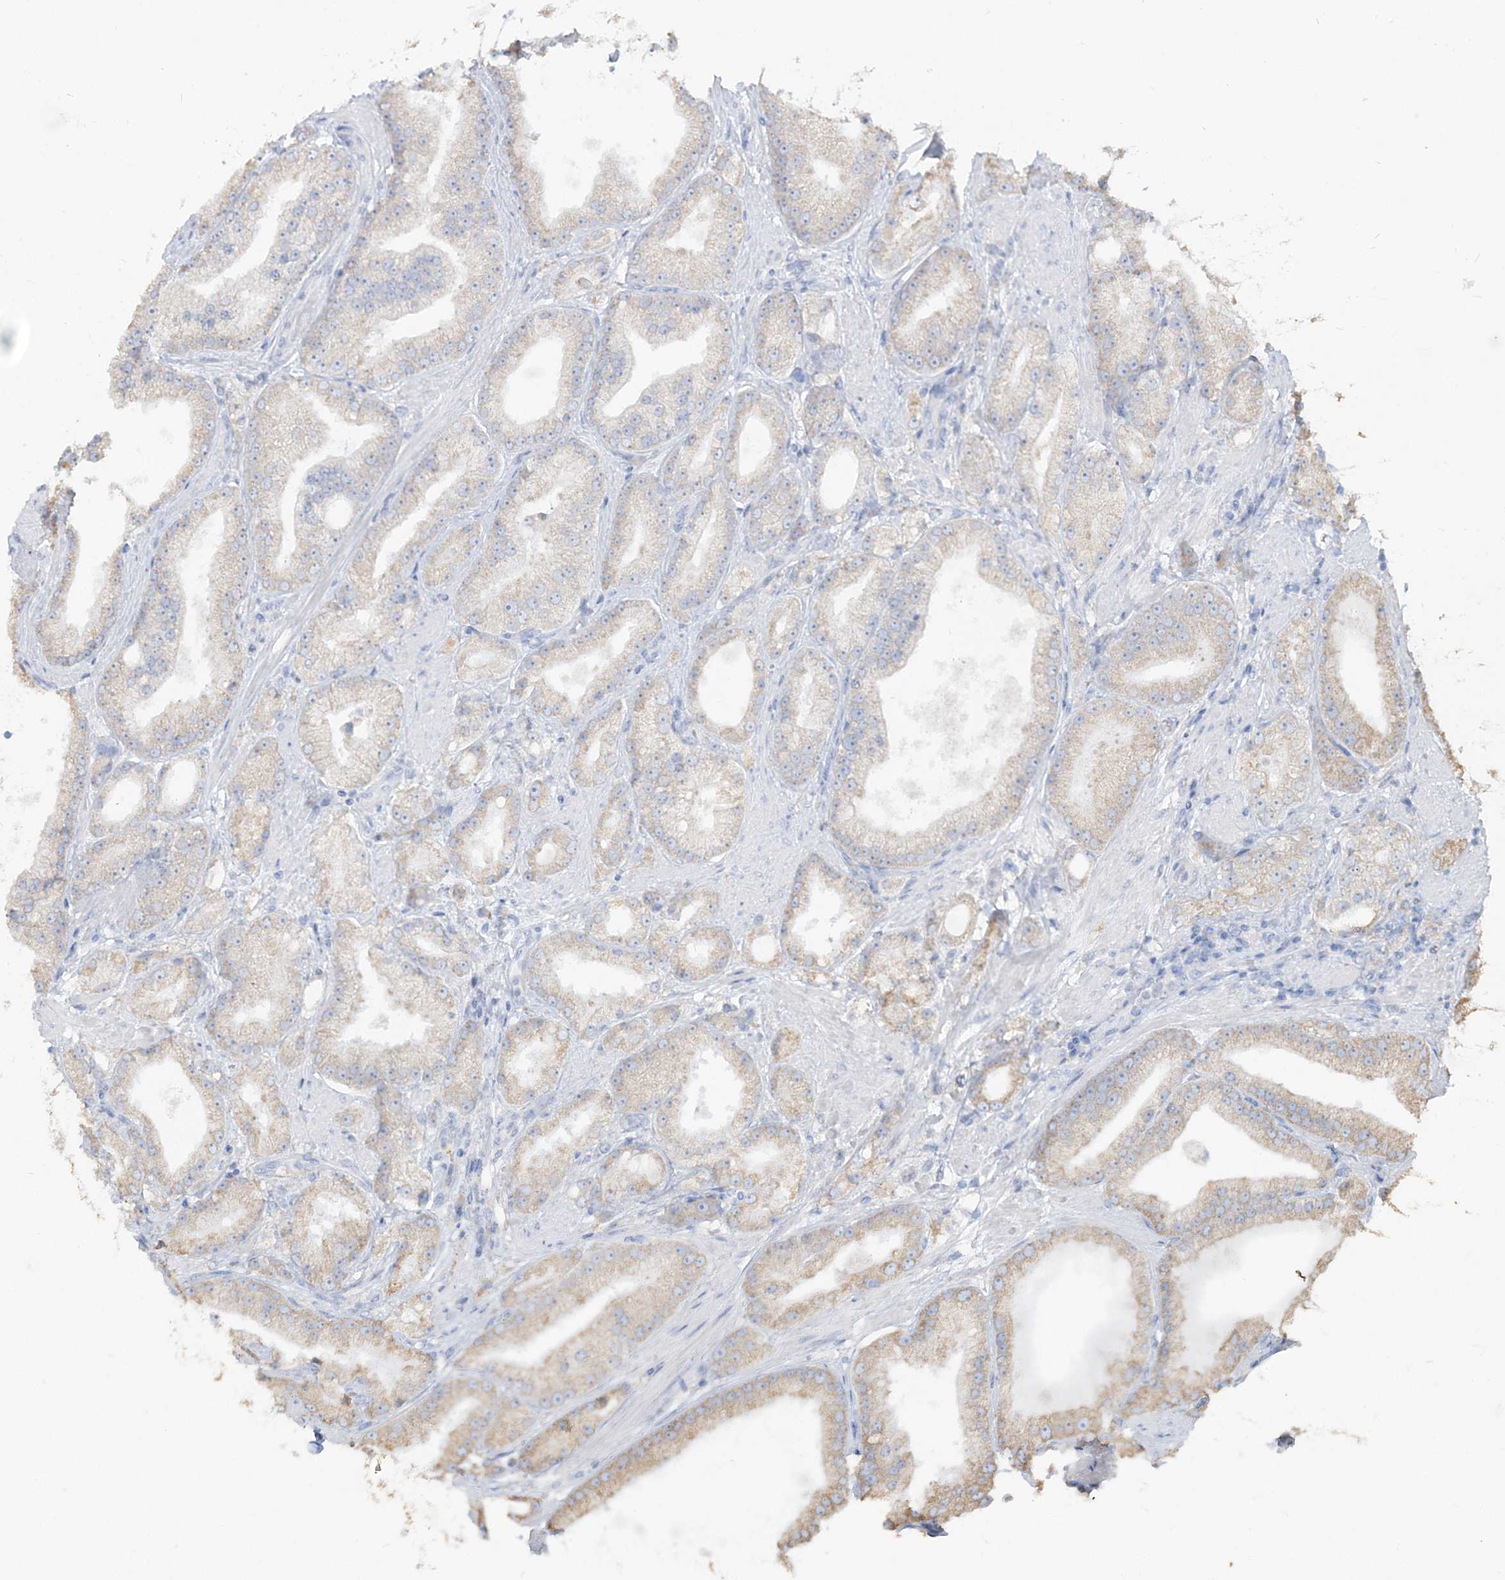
{"staining": {"intensity": "weak", "quantity": "<25%", "location": "cytoplasmic/membranous"}, "tissue": "prostate cancer", "cell_type": "Tumor cells", "image_type": "cancer", "snomed": [{"axis": "morphology", "description": "Adenocarcinoma, Low grade"}, {"axis": "topography", "description": "Prostate"}], "caption": "The immunohistochemistry micrograph has no significant expression in tumor cells of prostate cancer tissue. (Immunohistochemistry (ihc), brightfield microscopy, high magnification).", "gene": "TBC1D5", "patient": {"sex": "male", "age": 67}}